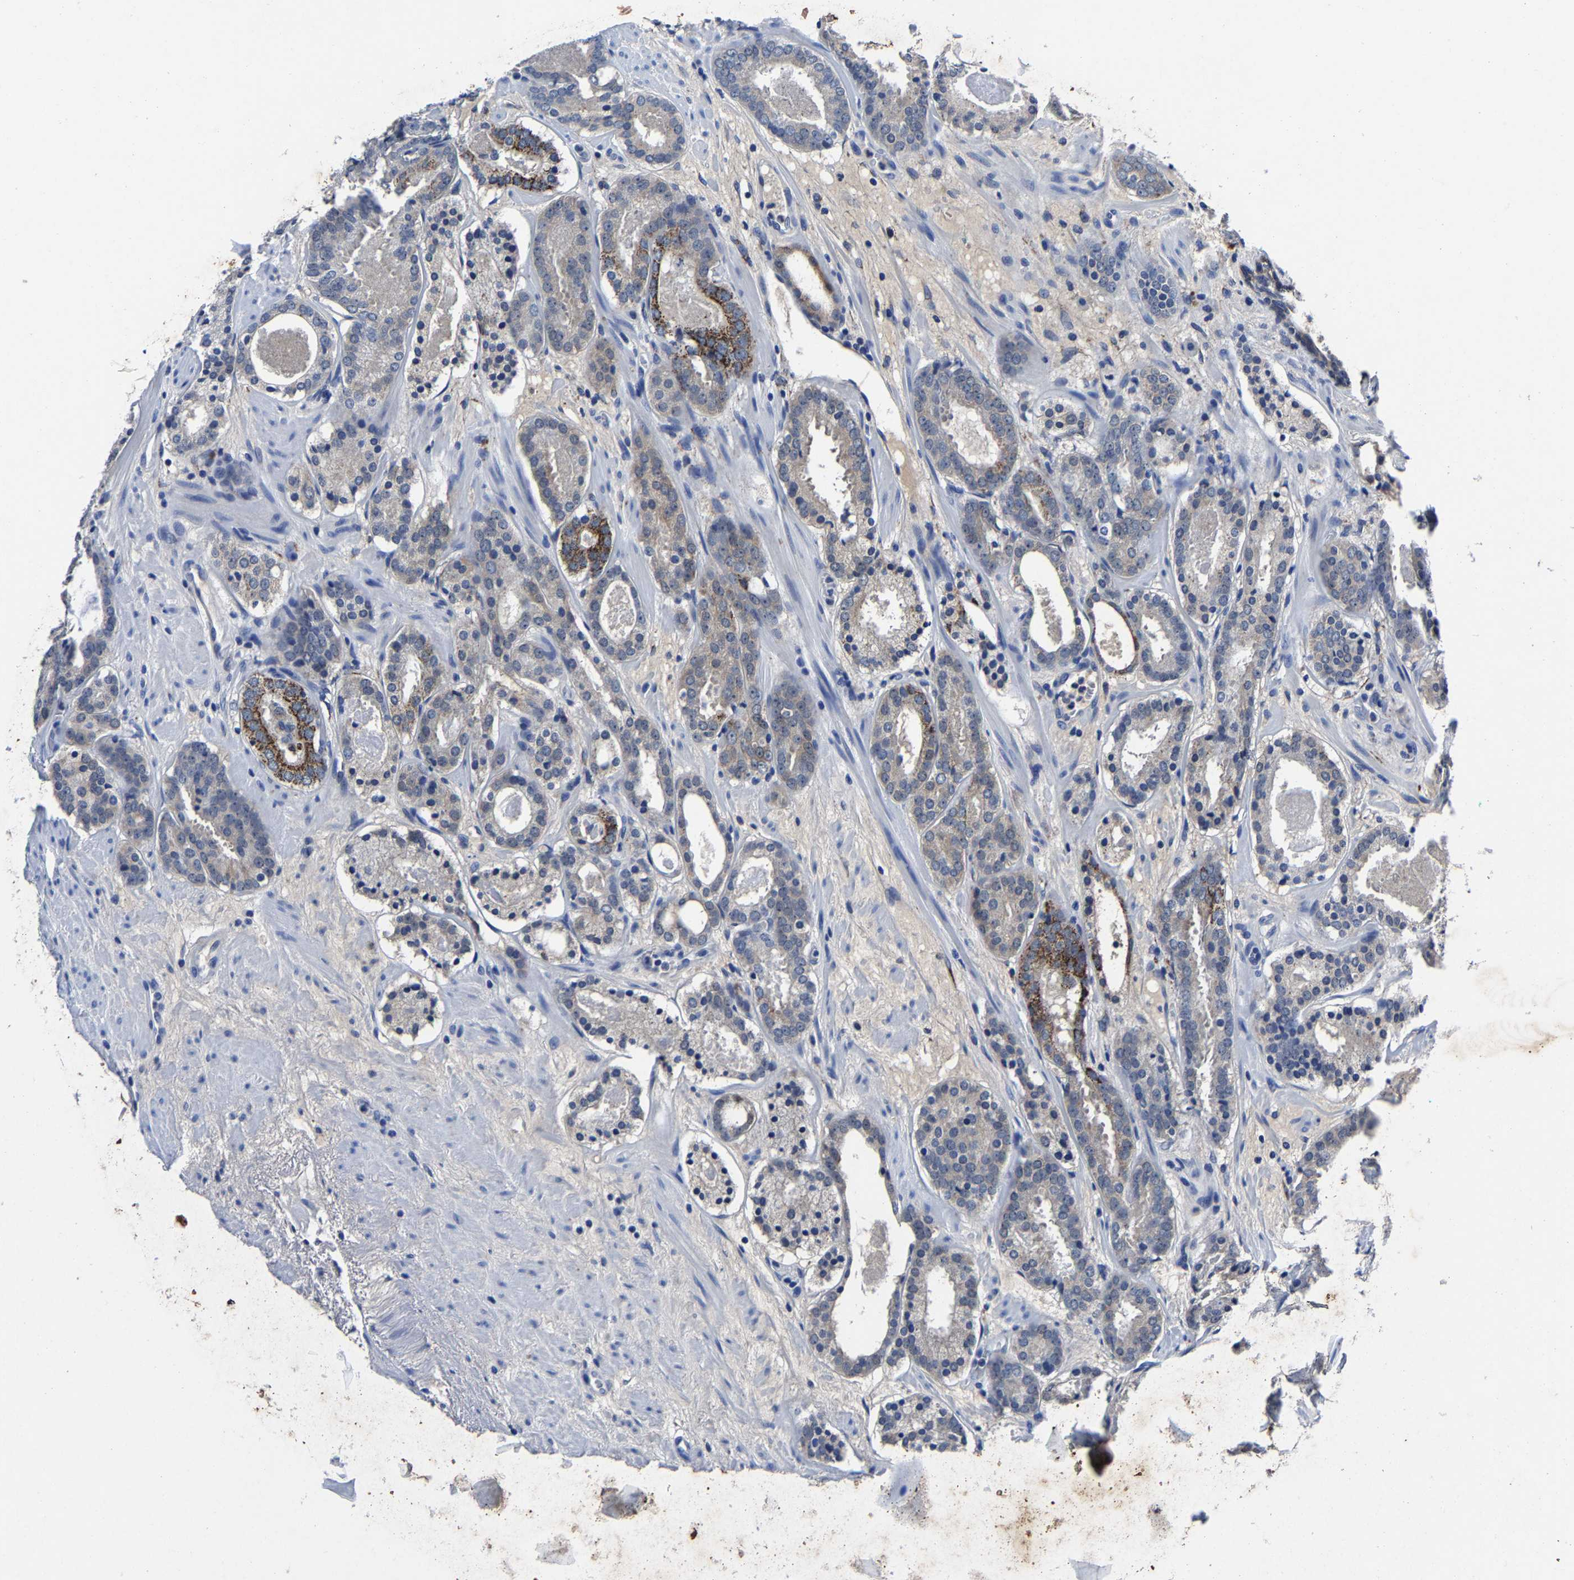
{"staining": {"intensity": "moderate", "quantity": "<25%", "location": "cytoplasmic/membranous"}, "tissue": "prostate cancer", "cell_type": "Tumor cells", "image_type": "cancer", "snomed": [{"axis": "morphology", "description": "Adenocarcinoma, Low grade"}, {"axis": "topography", "description": "Prostate"}], "caption": "About <25% of tumor cells in human prostate low-grade adenocarcinoma exhibit moderate cytoplasmic/membranous protein expression as visualized by brown immunohistochemical staining.", "gene": "PSPH", "patient": {"sex": "male", "age": 69}}